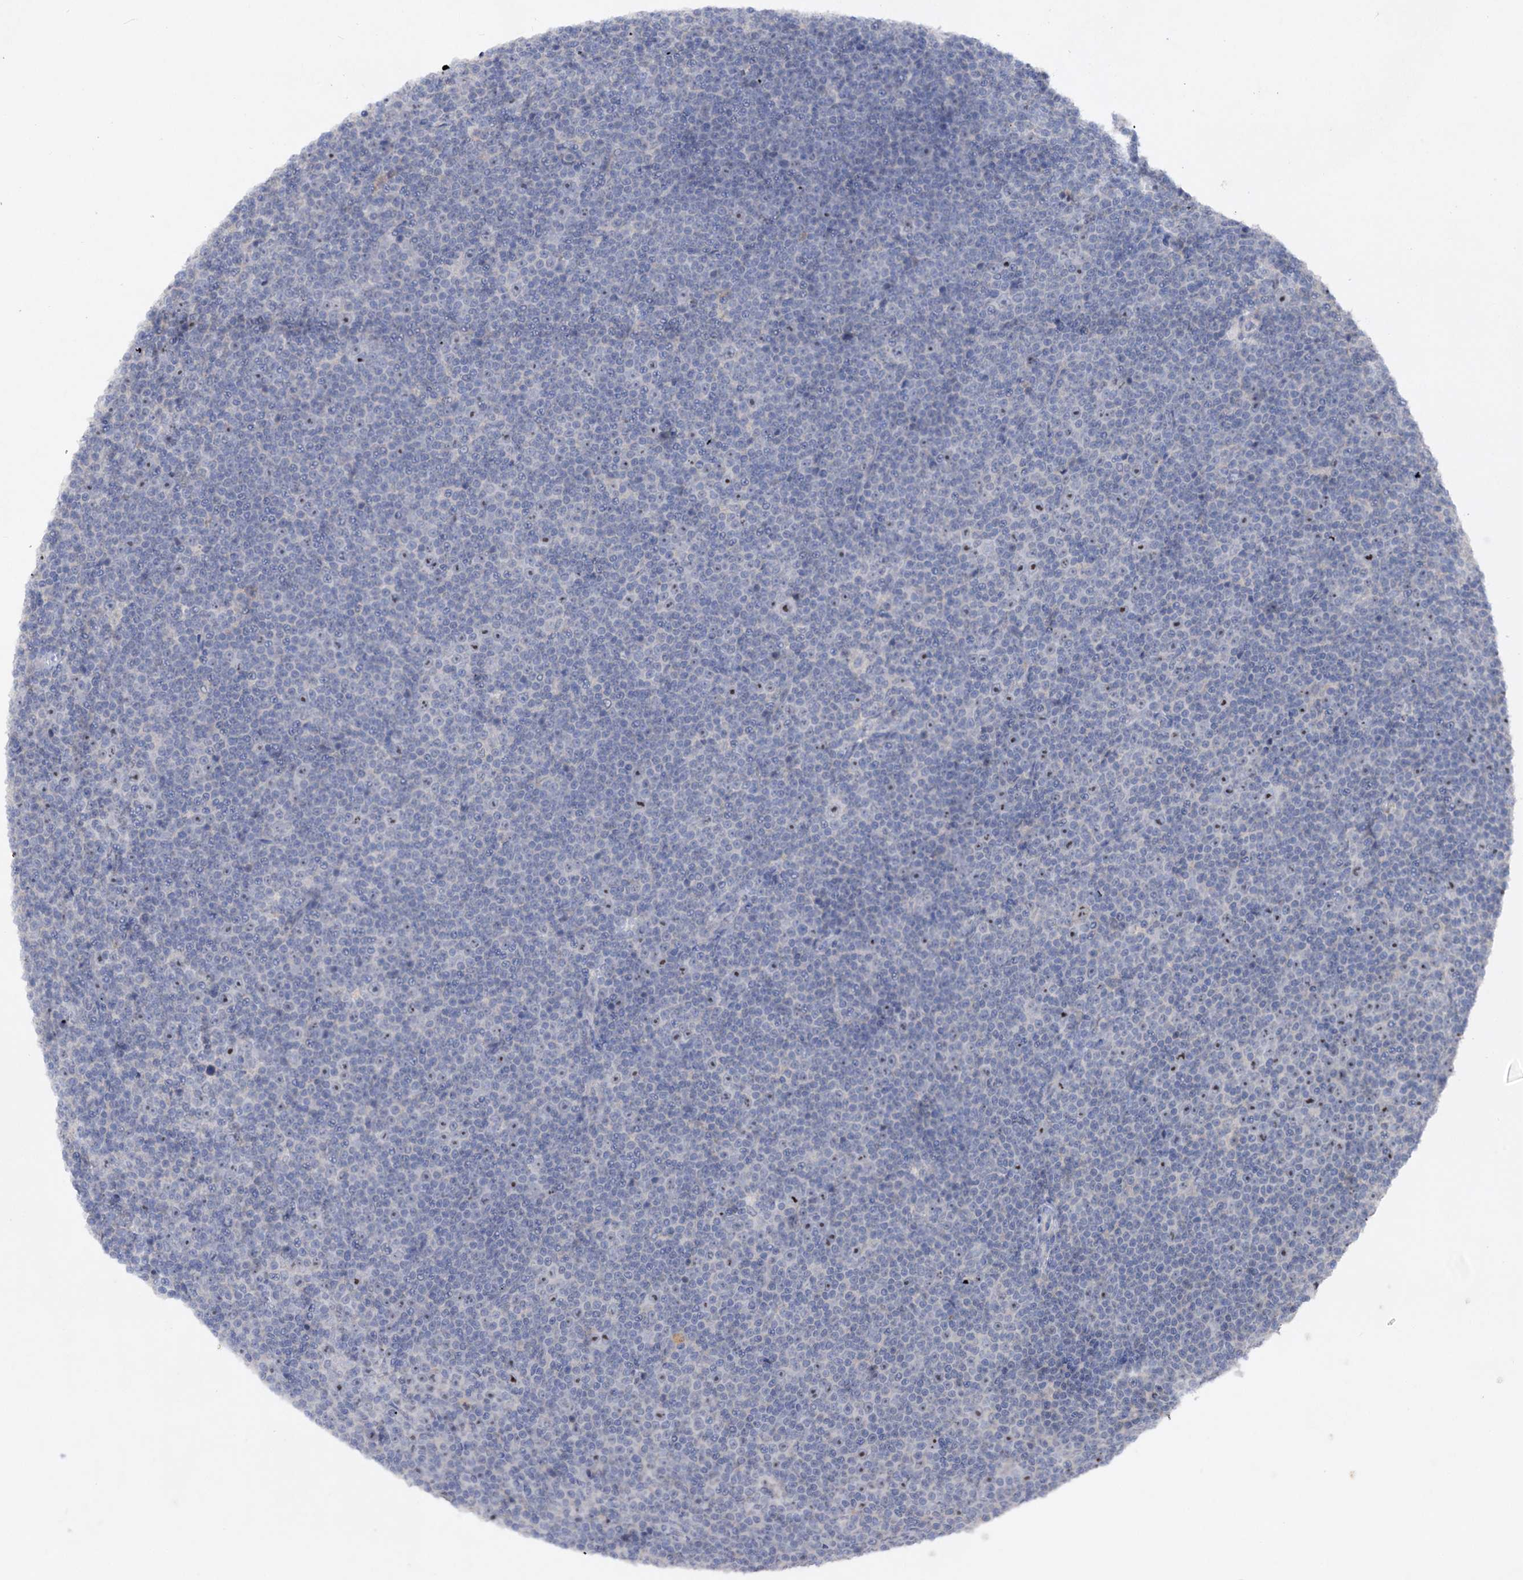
{"staining": {"intensity": "negative", "quantity": "none", "location": "none"}, "tissue": "lymphoma", "cell_type": "Tumor cells", "image_type": "cancer", "snomed": [{"axis": "morphology", "description": "Malignant lymphoma, non-Hodgkin's type, Low grade"}, {"axis": "topography", "description": "Lymph node"}], "caption": "The image exhibits no staining of tumor cells in lymphoma.", "gene": "ATP4A", "patient": {"sex": "female", "age": 67}}